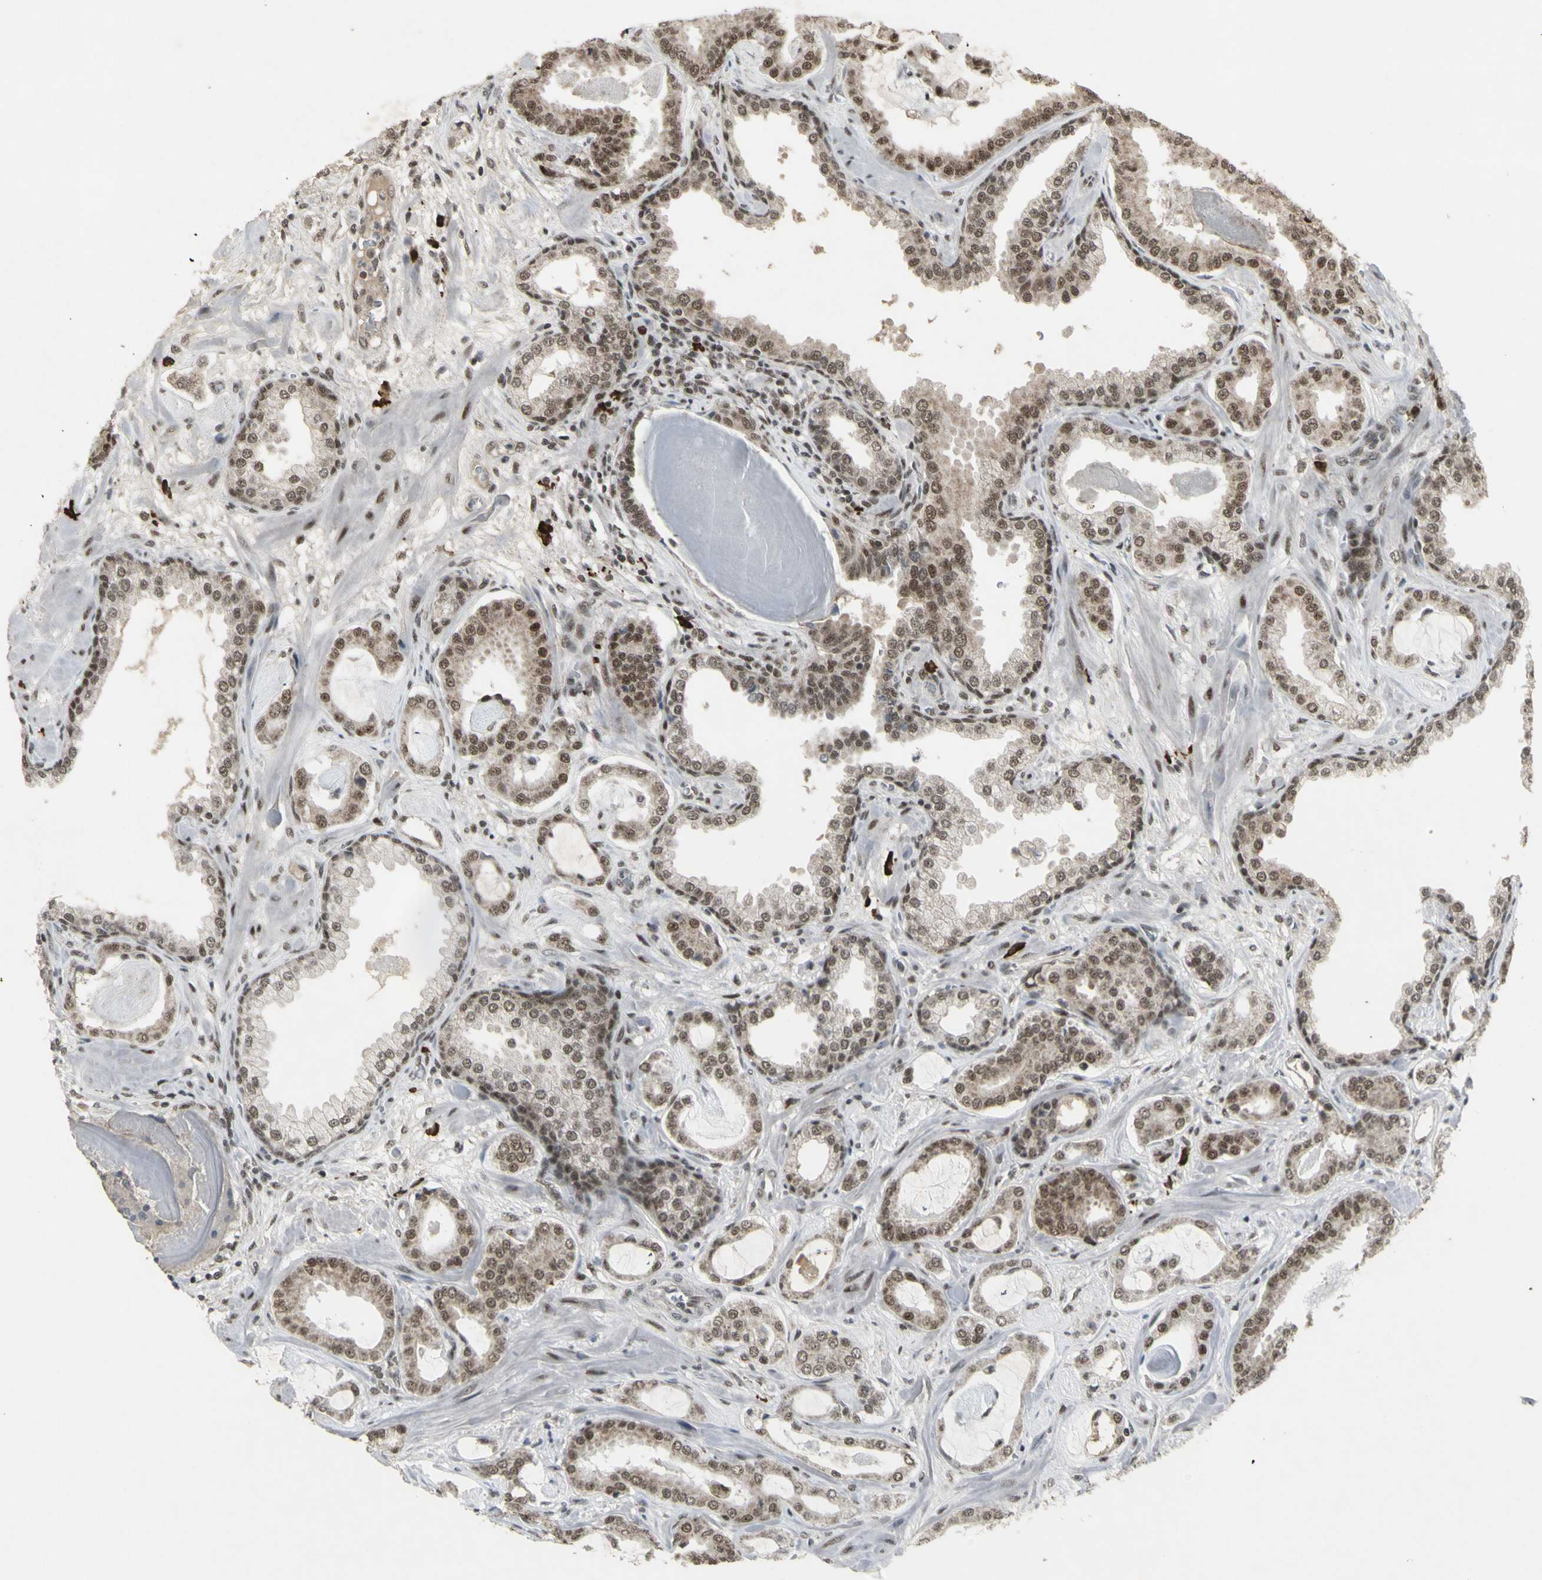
{"staining": {"intensity": "moderate", "quantity": ">75%", "location": "nuclear"}, "tissue": "prostate cancer", "cell_type": "Tumor cells", "image_type": "cancer", "snomed": [{"axis": "morphology", "description": "Adenocarcinoma, Low grade"}, {"axis": "topography", "description": "Prostate"}], "caption": "Protein staining displays moderate nuclear expression in approximately >75% of tumor cells in prostate cancer (low-grade adenocarcinoma).", "gene": "CCNT1", "patient": {"sex": "male", "age": 53}}